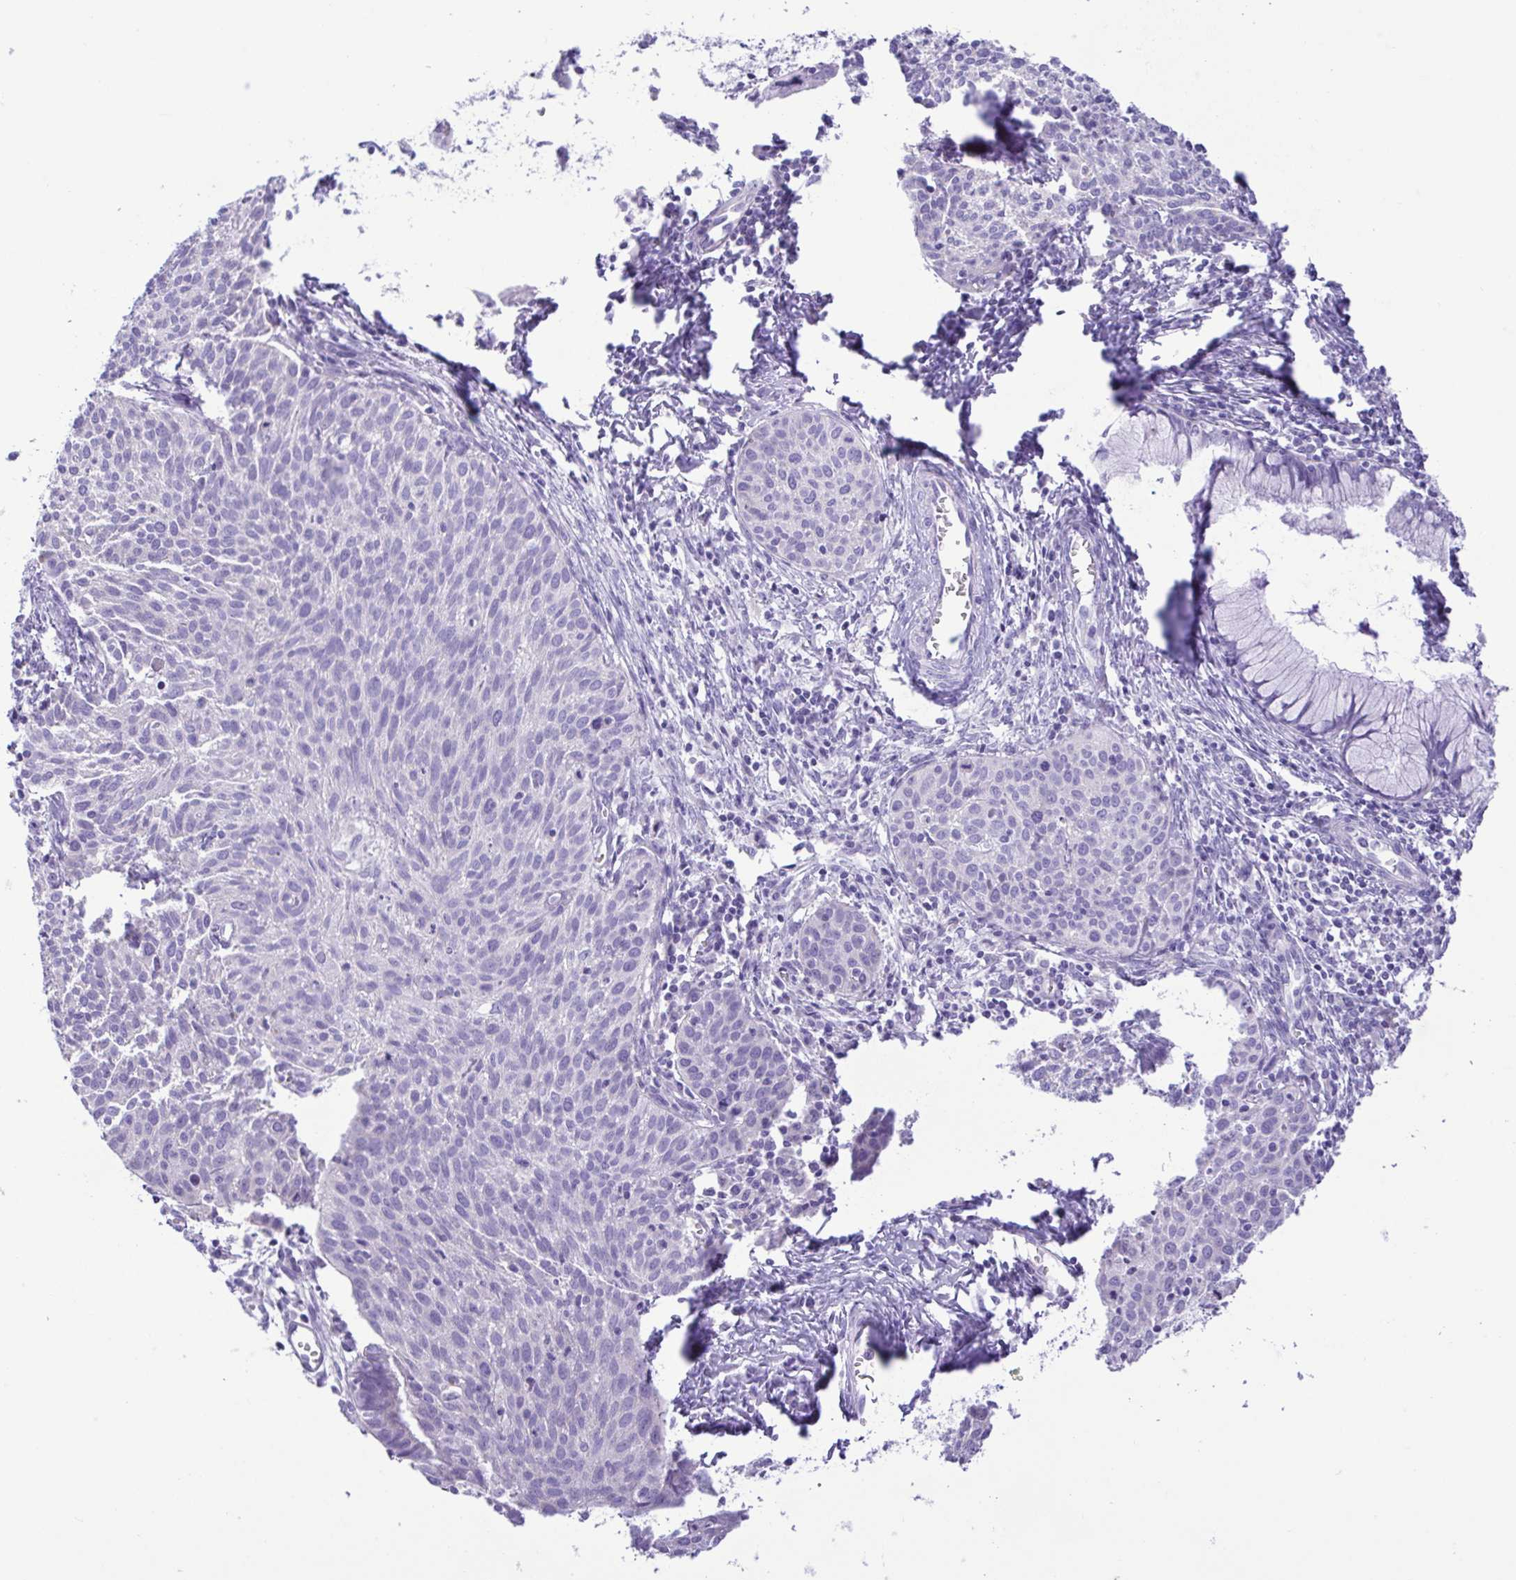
{"staining": {"intensity": "negative", "quantity": "none", "location": "none"}, "tissue": "cervical cancer", "cell_type": "Tumor cells", "image_type": "cancer", "snomed": [{"axis": "morphology", "description": "Squamous cell carcinoma, NOS"}, {"axis": "topography", "description": "Cervix"}], "caption": "Immunohistochemical staining of squamous cell carcinoma (cervical) reveals no significant positivity in tumor cells.", "gene": "CD72", "patient": {"sex": "female", "age": 38}}